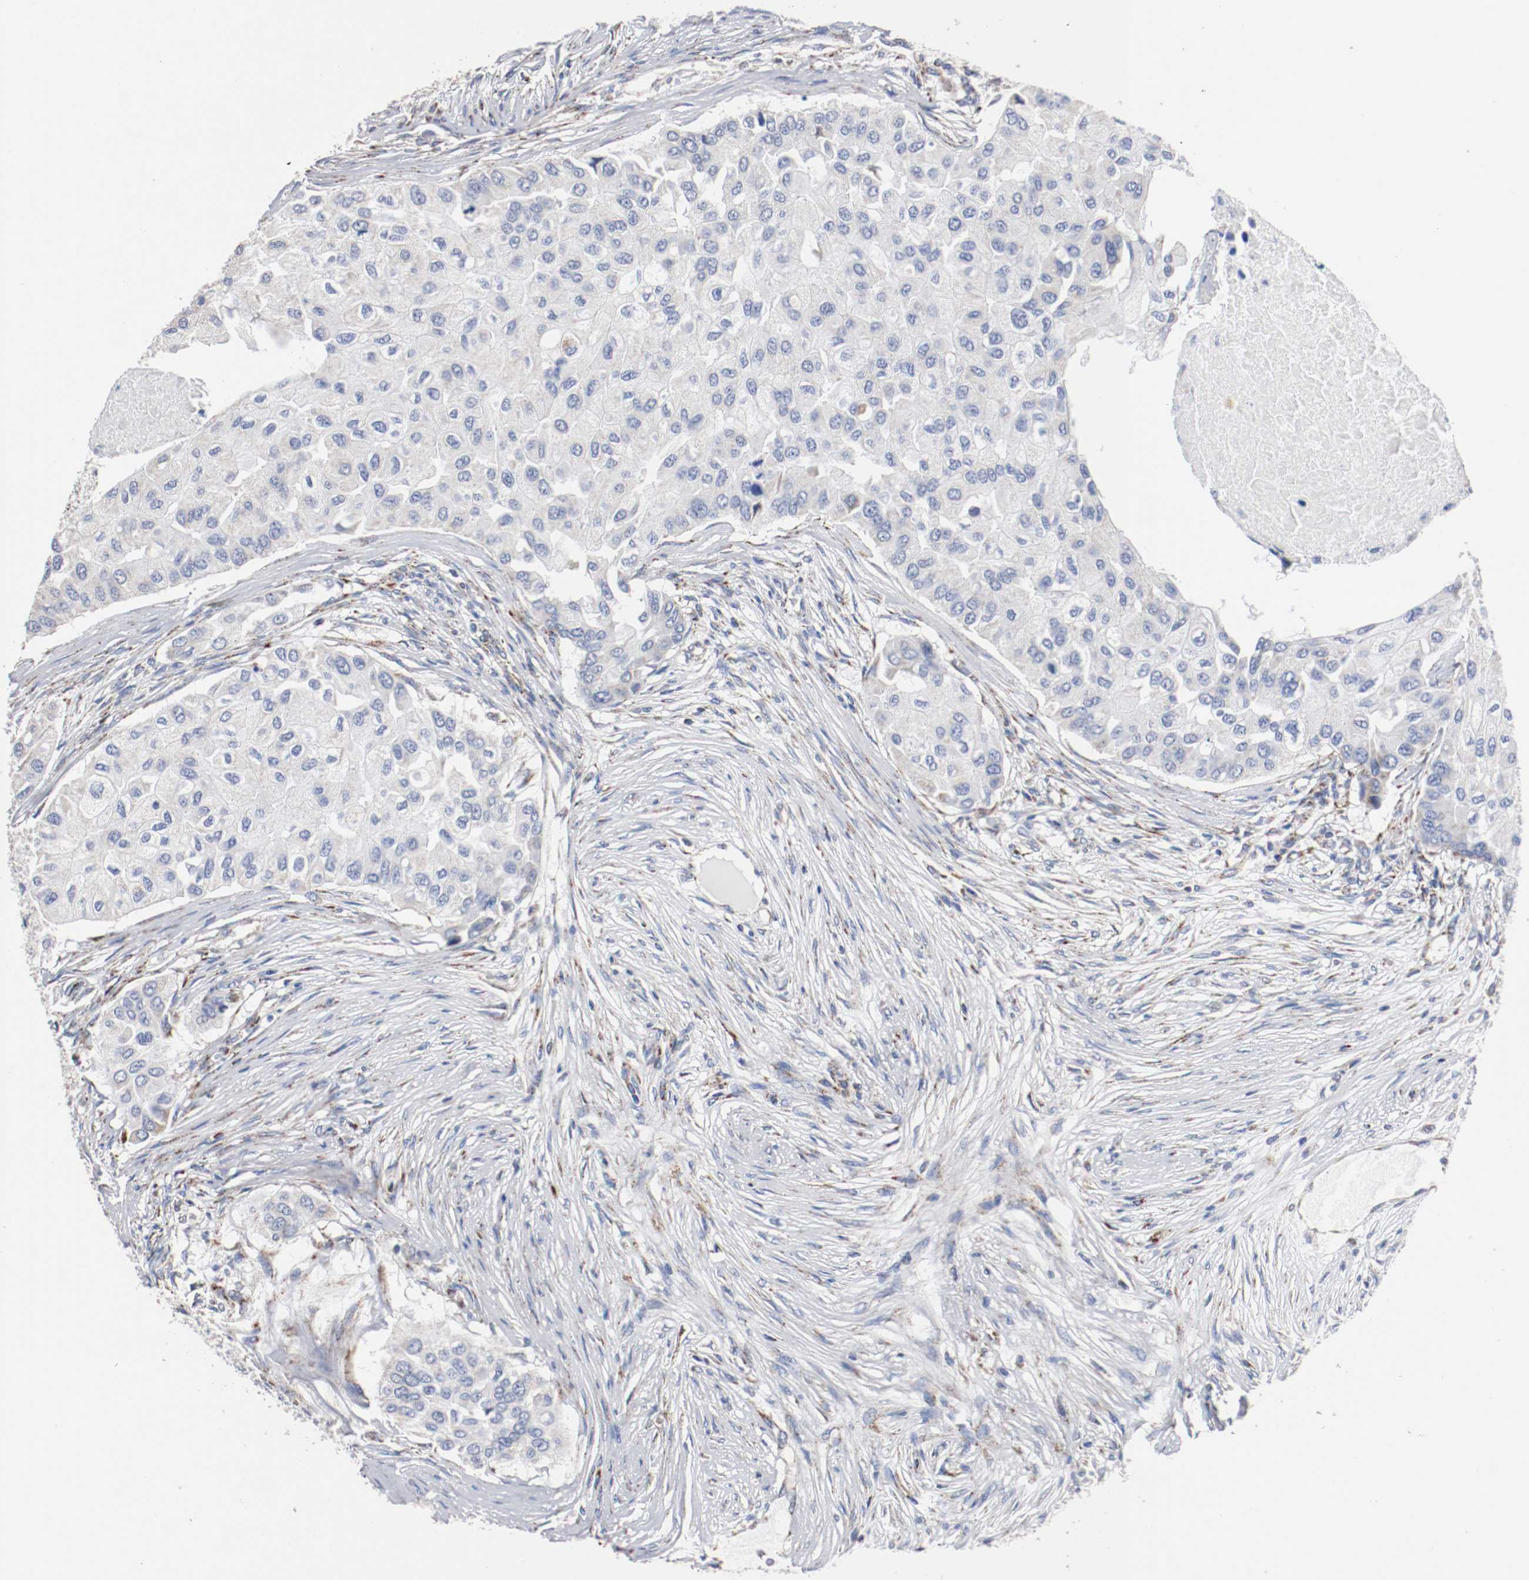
{"staining": {"intensity": "negative", "quantity": "none", "location": "none"}, "tissue": "breast cancer", "cell_type": "Tumor cells", "image_type": "cancer", "snomed": [{"axis": "morphology", "description": "Normal tissue, NOS"}, {"axis": "morphology", "description": "Duct carcinoma"}, {"axis": "topography", "description": "Breast"}], "caption": "Histopathology image shows no significant protein positivity in tumor cells of breast cancer (intraductal carcinoma).", "gene": "TUBD1", "patient": {"sex": "female", "age": 49}}